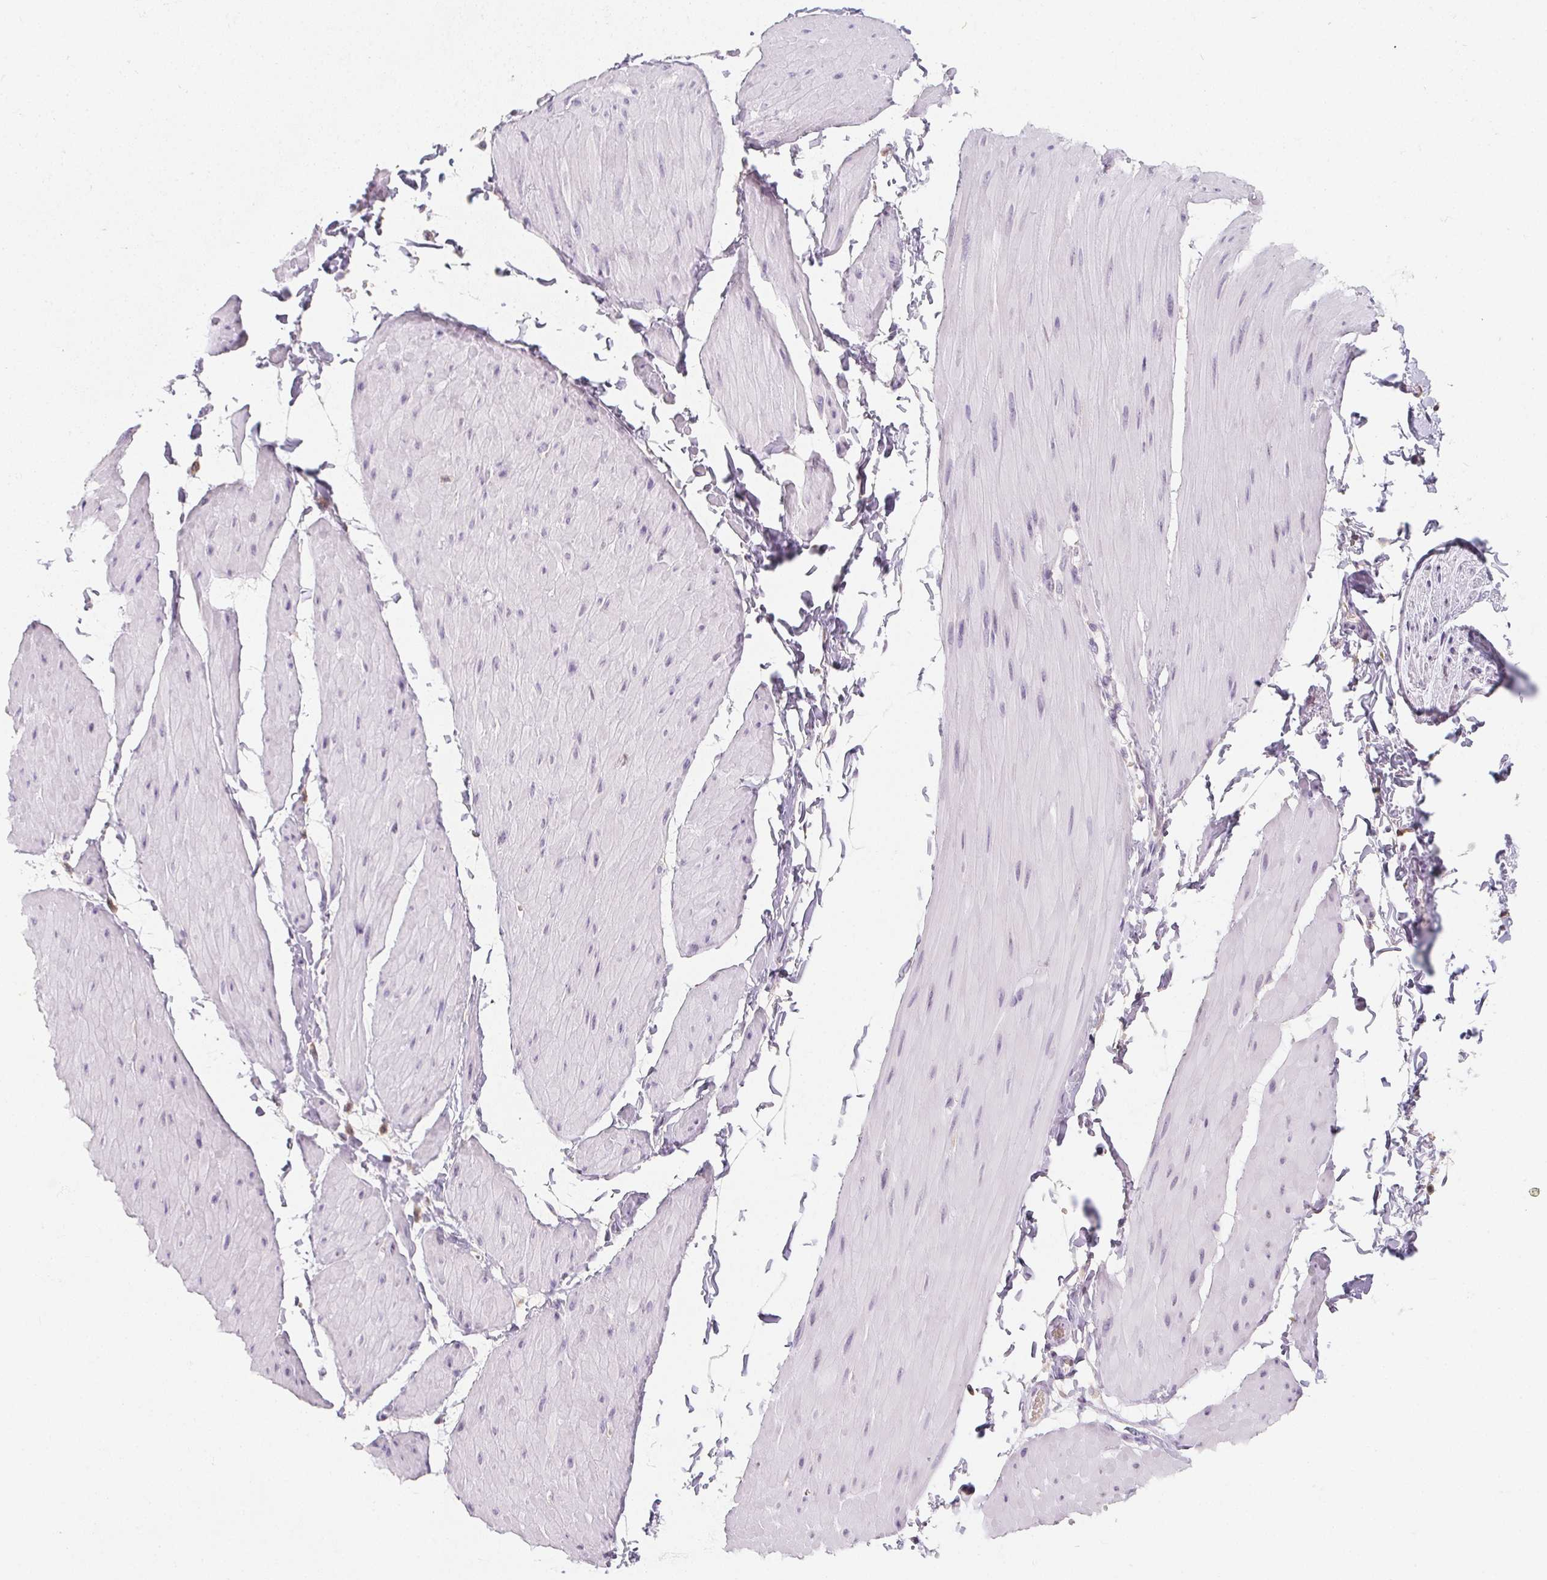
{"staining": {"intensity": "negative", "quantity": "none", "location": "none"}, "tissue": "adipose tissue", "cell_type": "Adipocytes", "image_type": "normal", "snomed": [{"axis": "morphology", "description": "Normal tissue, NOS"}, {"axis": "topography", "description": "Smooth muscle"}, {"axis": "topography", "description": "Peripheral nerve tissue"}], "caption": "There is no significant positivity in adipocytes of adipose tissue. Brightfield microscopy of IHC stained with DAB (3,3'-diaminobenzidine) (brown) and hematoxylin (blue), captured at high magnification.", "gene": "SOAT1", "patient": {"sex": "male", "age": 58}}